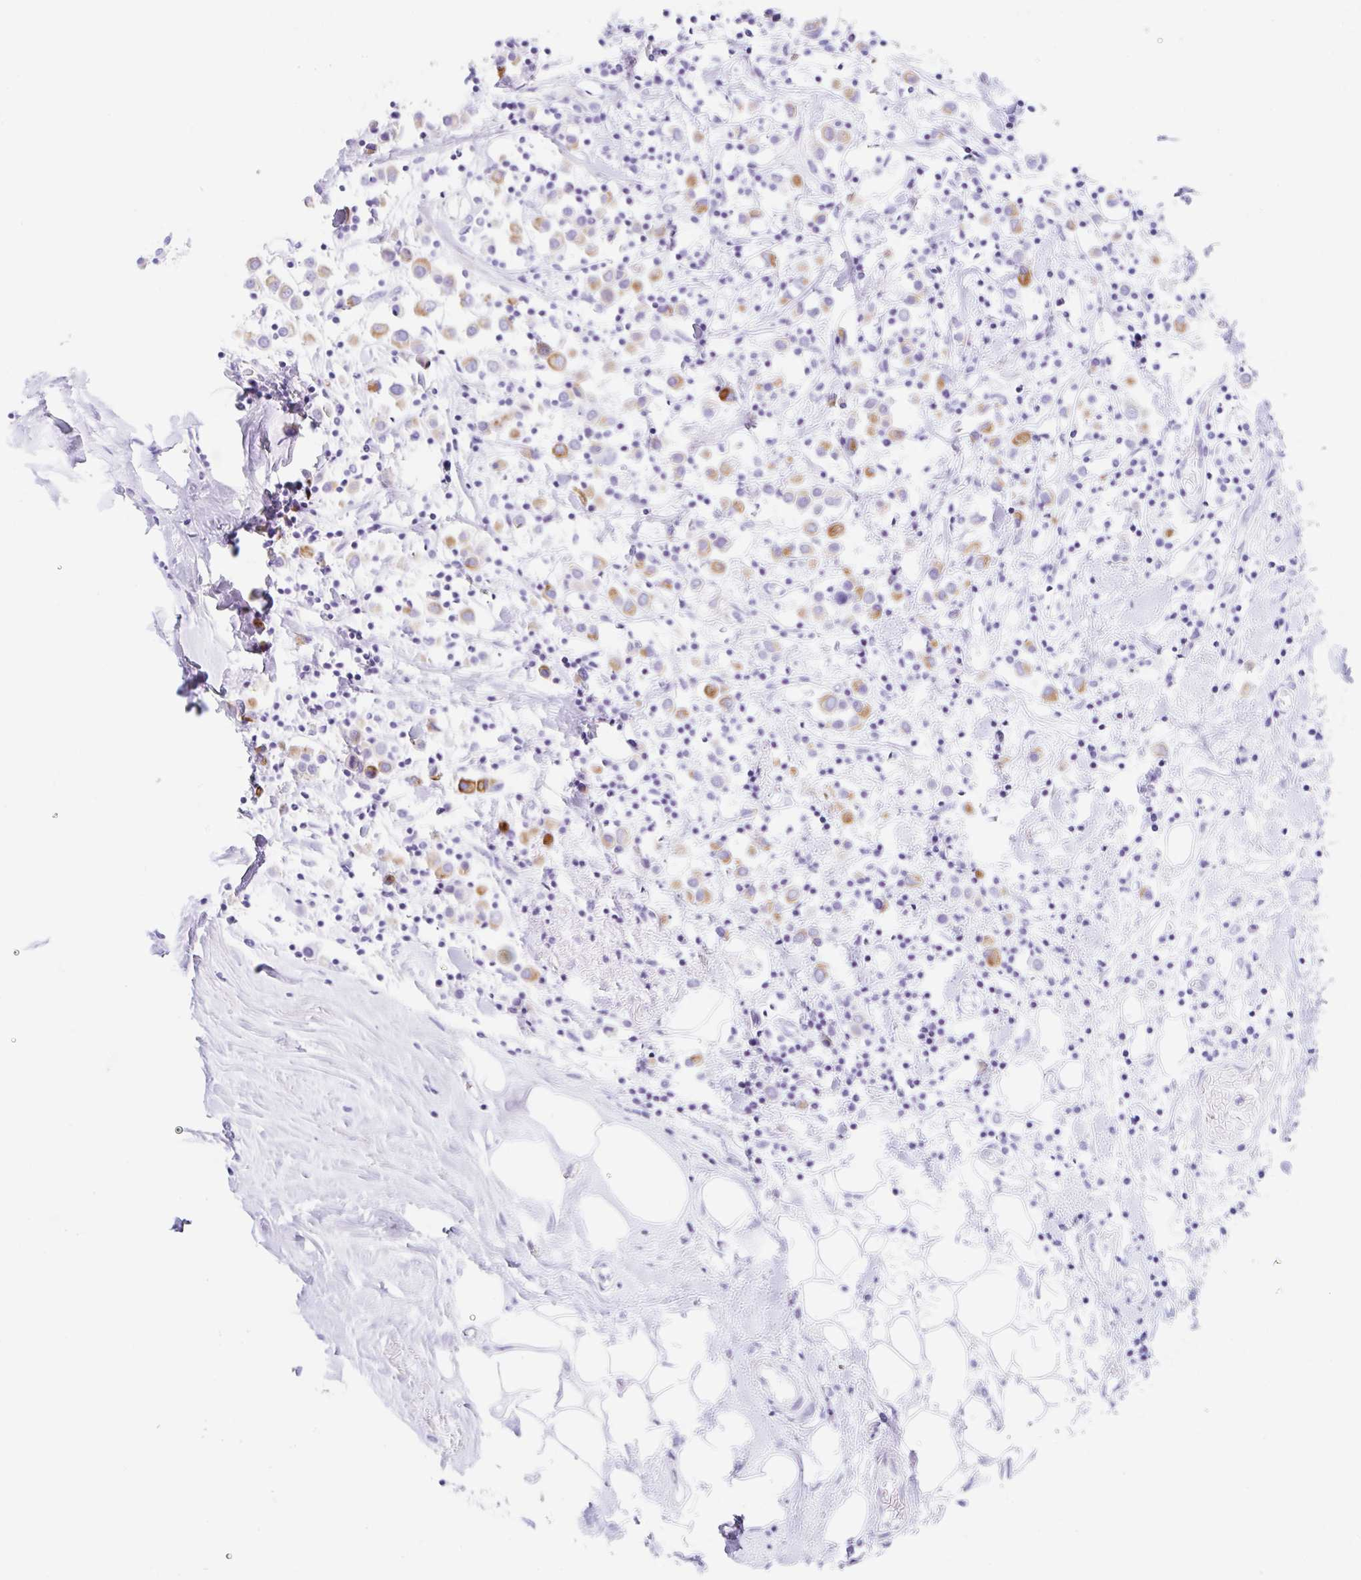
{"staining": {"intensity": "moderate", "quantity": ">75%", "location": "cytoplasmic/membranous"}, "tissue": "breast cancer", "cell_type": "Tumor cells", "image_type": "cancer", "snomed": [{"axis": "morphology", "description": "Duct carcinoma"}, {"axis": "topography", "description": "Breast"}], "caption": "Human breast intraductal carcinoma stained with a brown dye demonstrates moderate cytoplasmic/membranous positive staining in about >75% of tumor cells.", "gene": "CLDND2", "patient": {"sex": "female", "age": 61}}